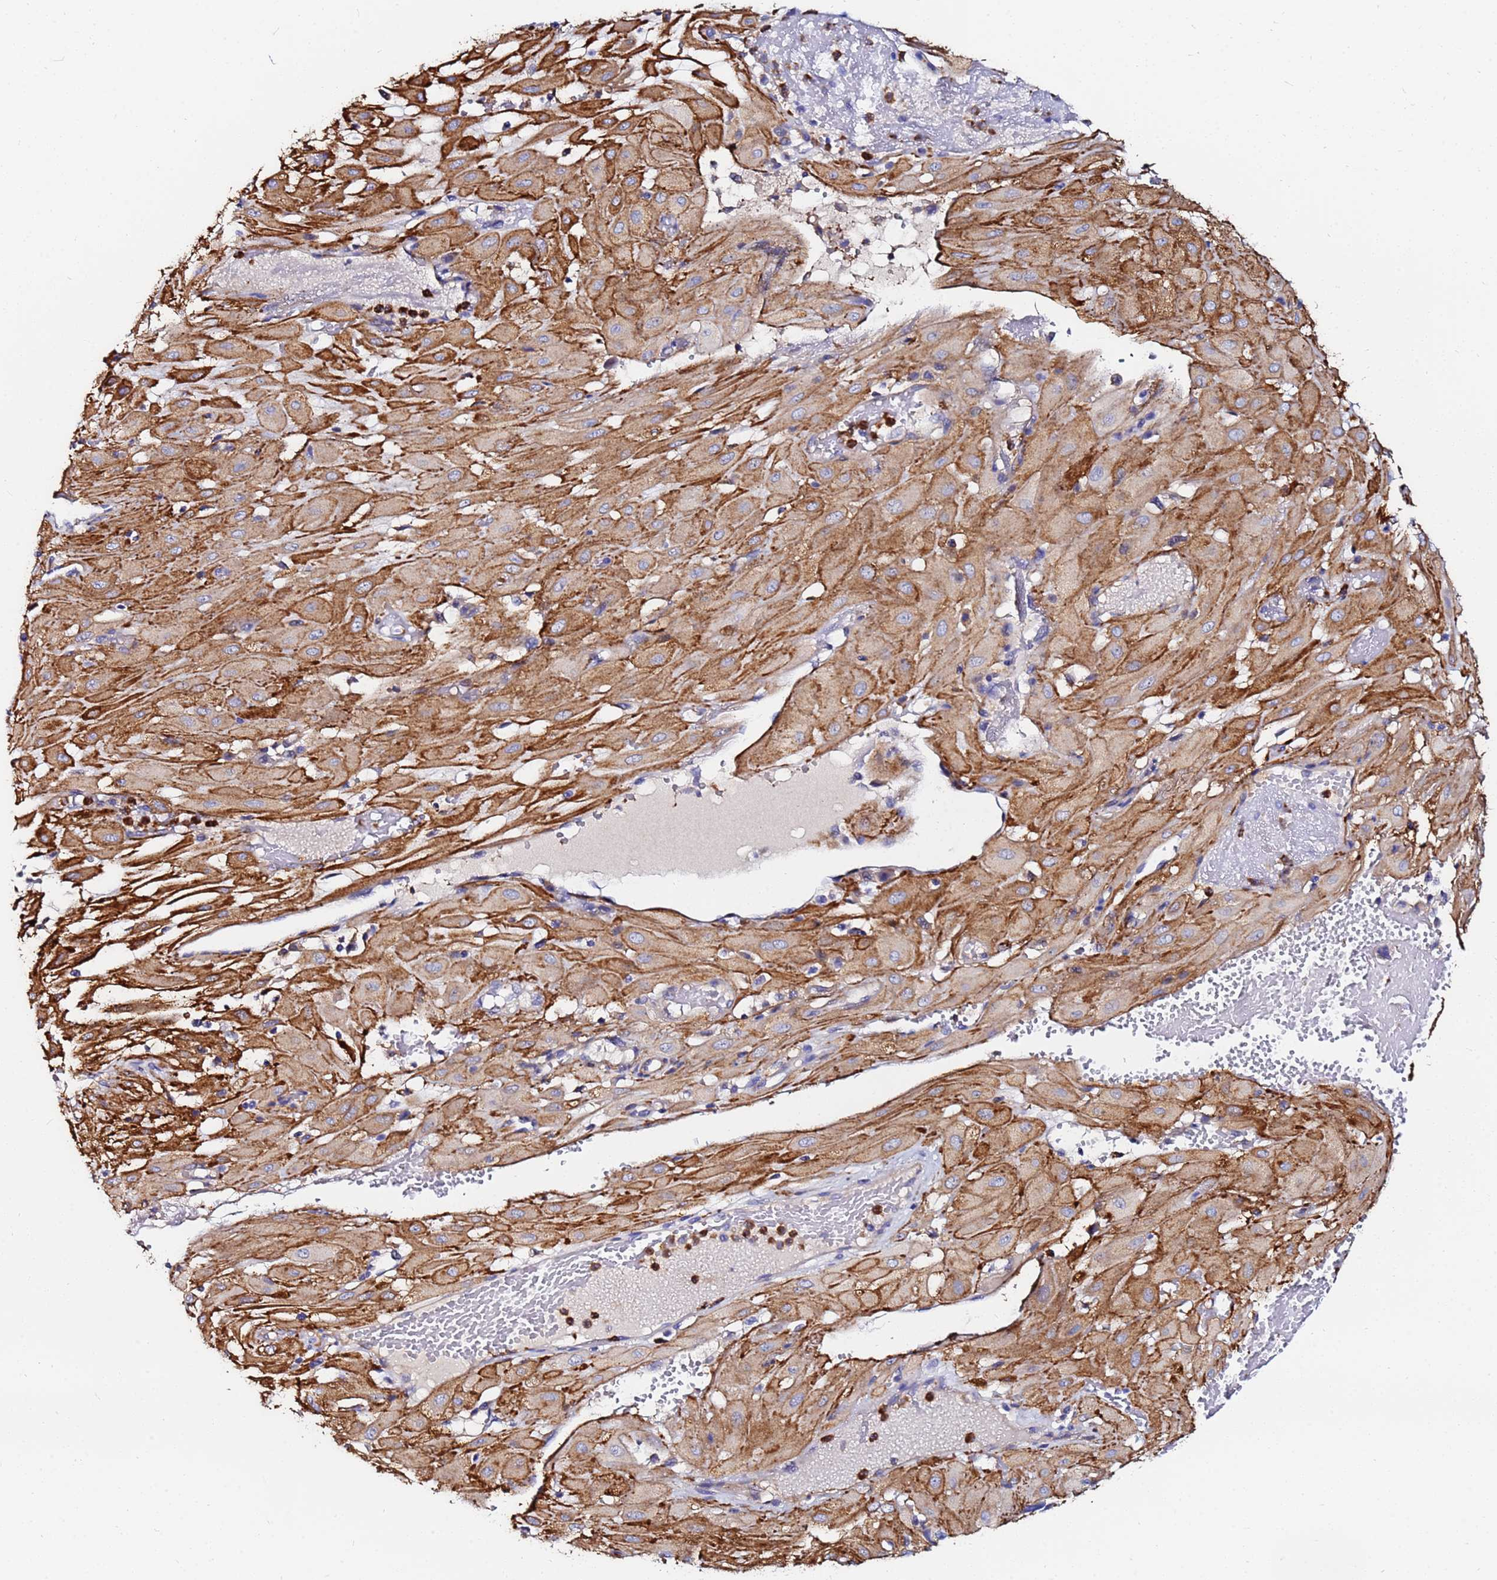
{"staining": {"intensity": "moderate", "quantity": ">75%", "location": "cytoplasmic/membranous"}, "tissue": "cervical cancer", "cell_type": "Tumor cells", "image_type": "cancer", "snomed": [{"axis": "morphology", "description": "Squamous cell carcinoma, NOS"}, {"axis": "topography", "description": "Cervix"}], "caption": "This photomicrograph demonstrates immunohistochemistry (IHC) staining of cervical cancer, with medium moderate cytoplasmic/membranous positivity in about >75% of tumor cells.", "gene": "BASP1", "patient": {"sex": "female", "age": 36}}